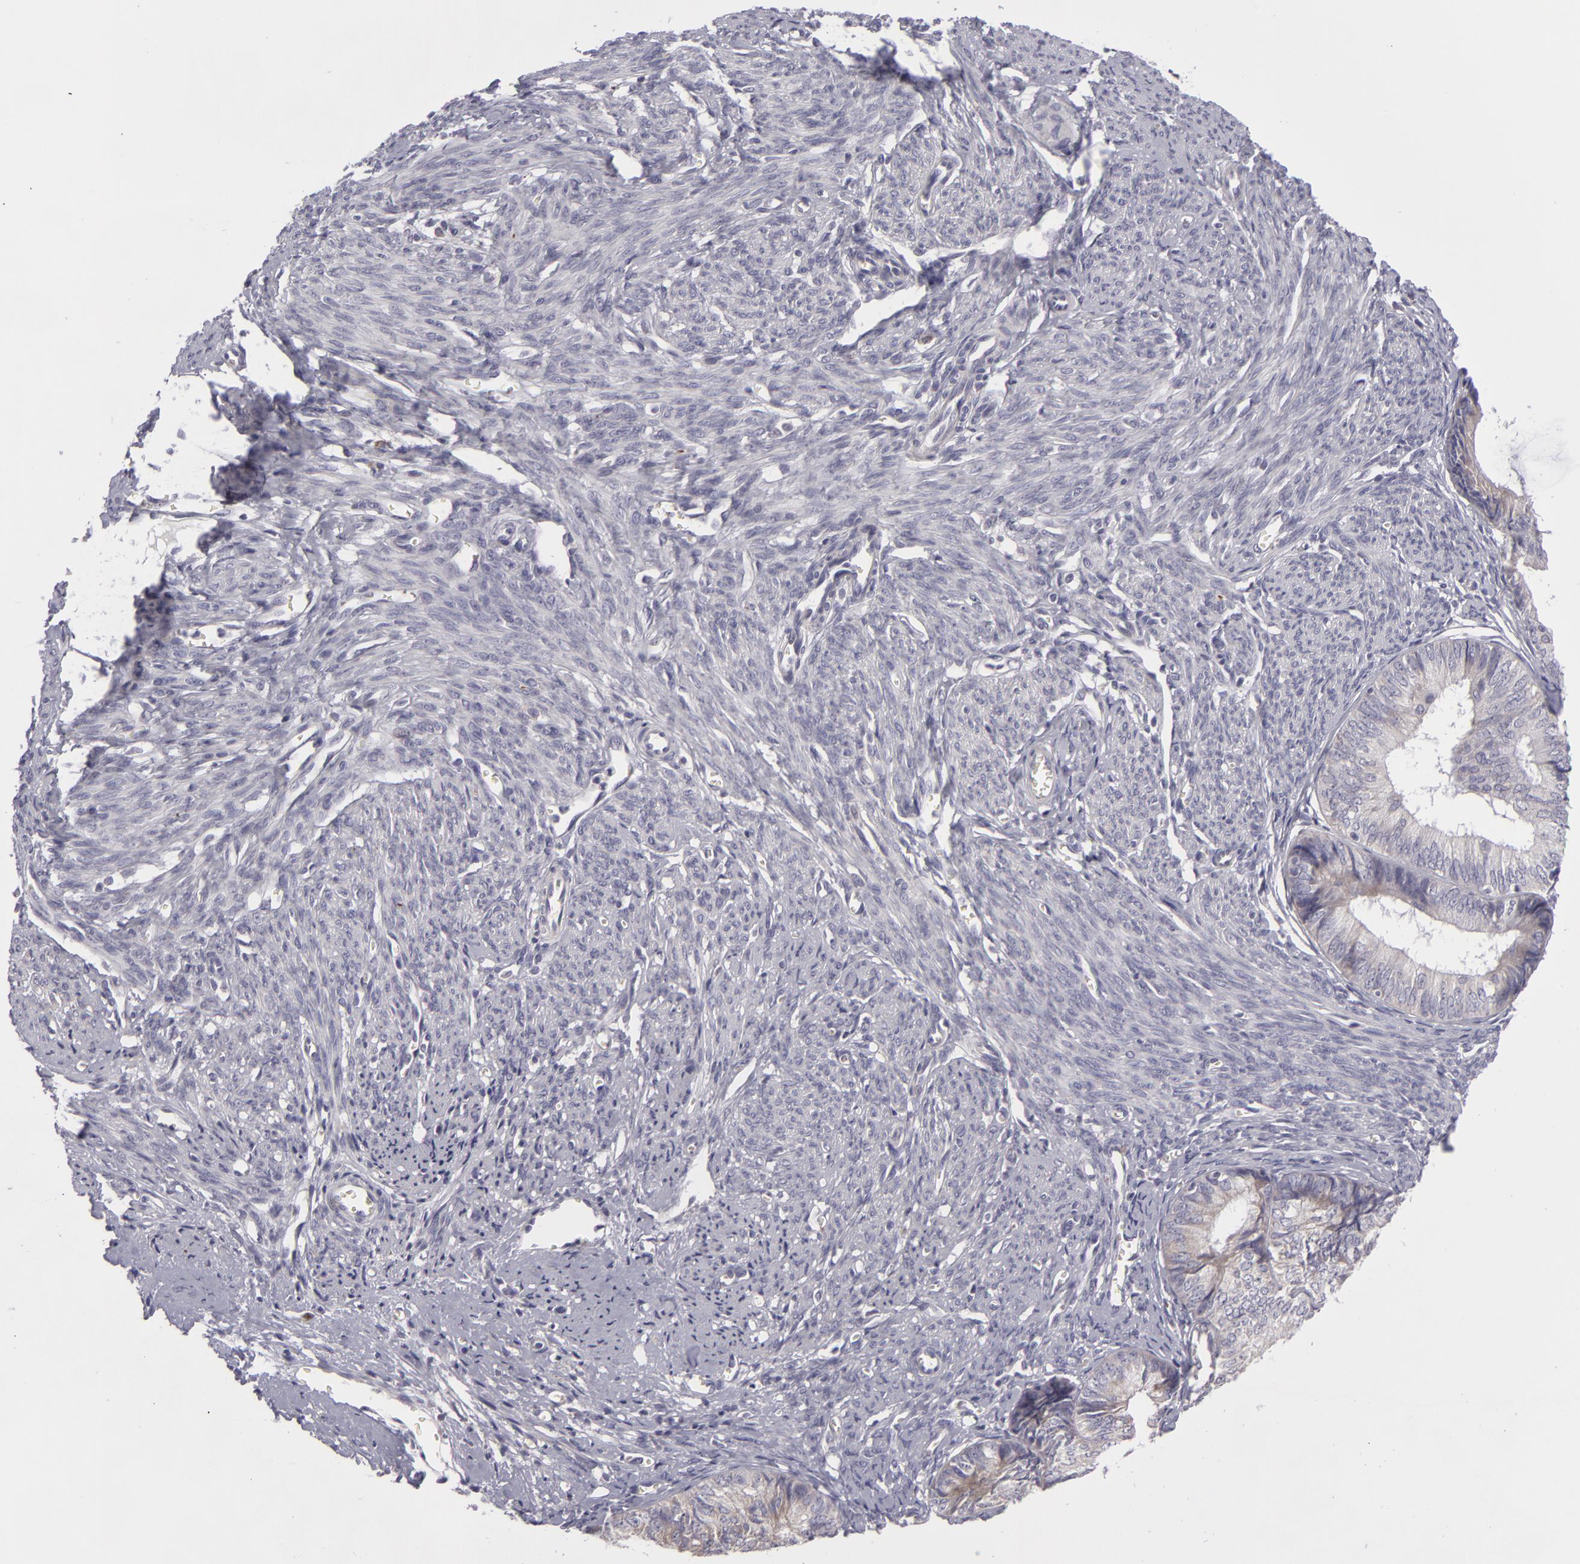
{"staining": {"intensity": "weak", "quantity": "<25%", "location": "cytoplasmic/membranous"}, "tissue": "endometrial cancer", "cell_type": "Tumor cells", "image_type": "cancer", "snomed": [{"axis": "morphology", "description": "Adenocarcinoma, NOS"}, {"axis": "topography", "description": "Endometrium"}], "caption": "This is an immunohistochemistry (IHC) image of human endometrial adenocarcinoma. There is no positivity in tumor cells.", "gene": "ATP2B3", "patient": {"sex": "female", "age": 66}}